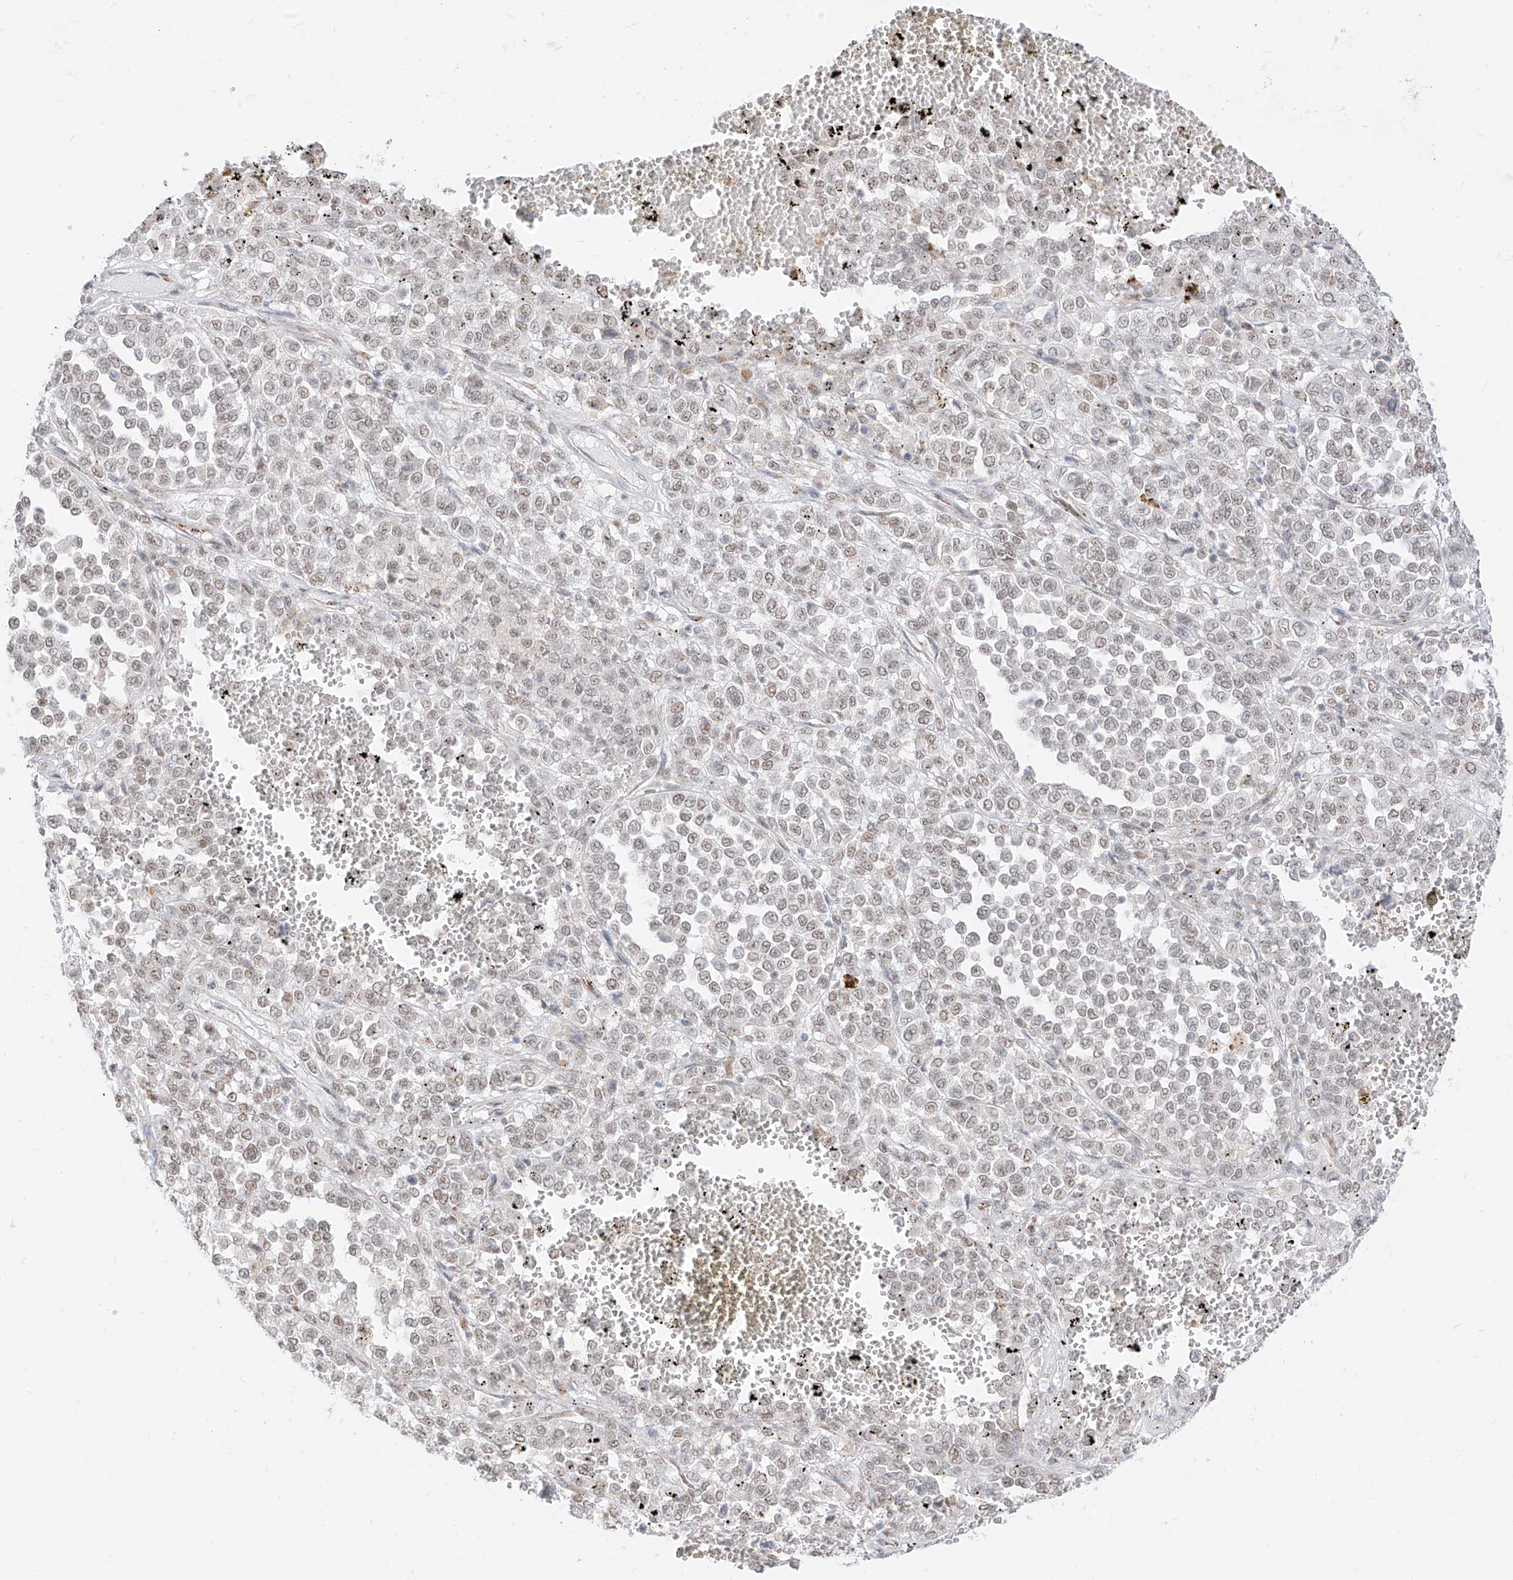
{"staining": {"intensity": "weak", "quantity": "25%-75%", "location": "nuclear"}, "tissue": "melanoma", "cell_type": "Tumor cells", "image_type": "cancer", "snomed": [{"axis": "morphology", "description": "Malignant melanoma, Metastatic site"}, {"axis": "topography", "description": "Pancreas"}], "caption": "Melanoma stained with a protein marker shows weak staining in tumor cells.", "gene": "SUPT5H", "patient": {"sex": "female", "age": 30}}